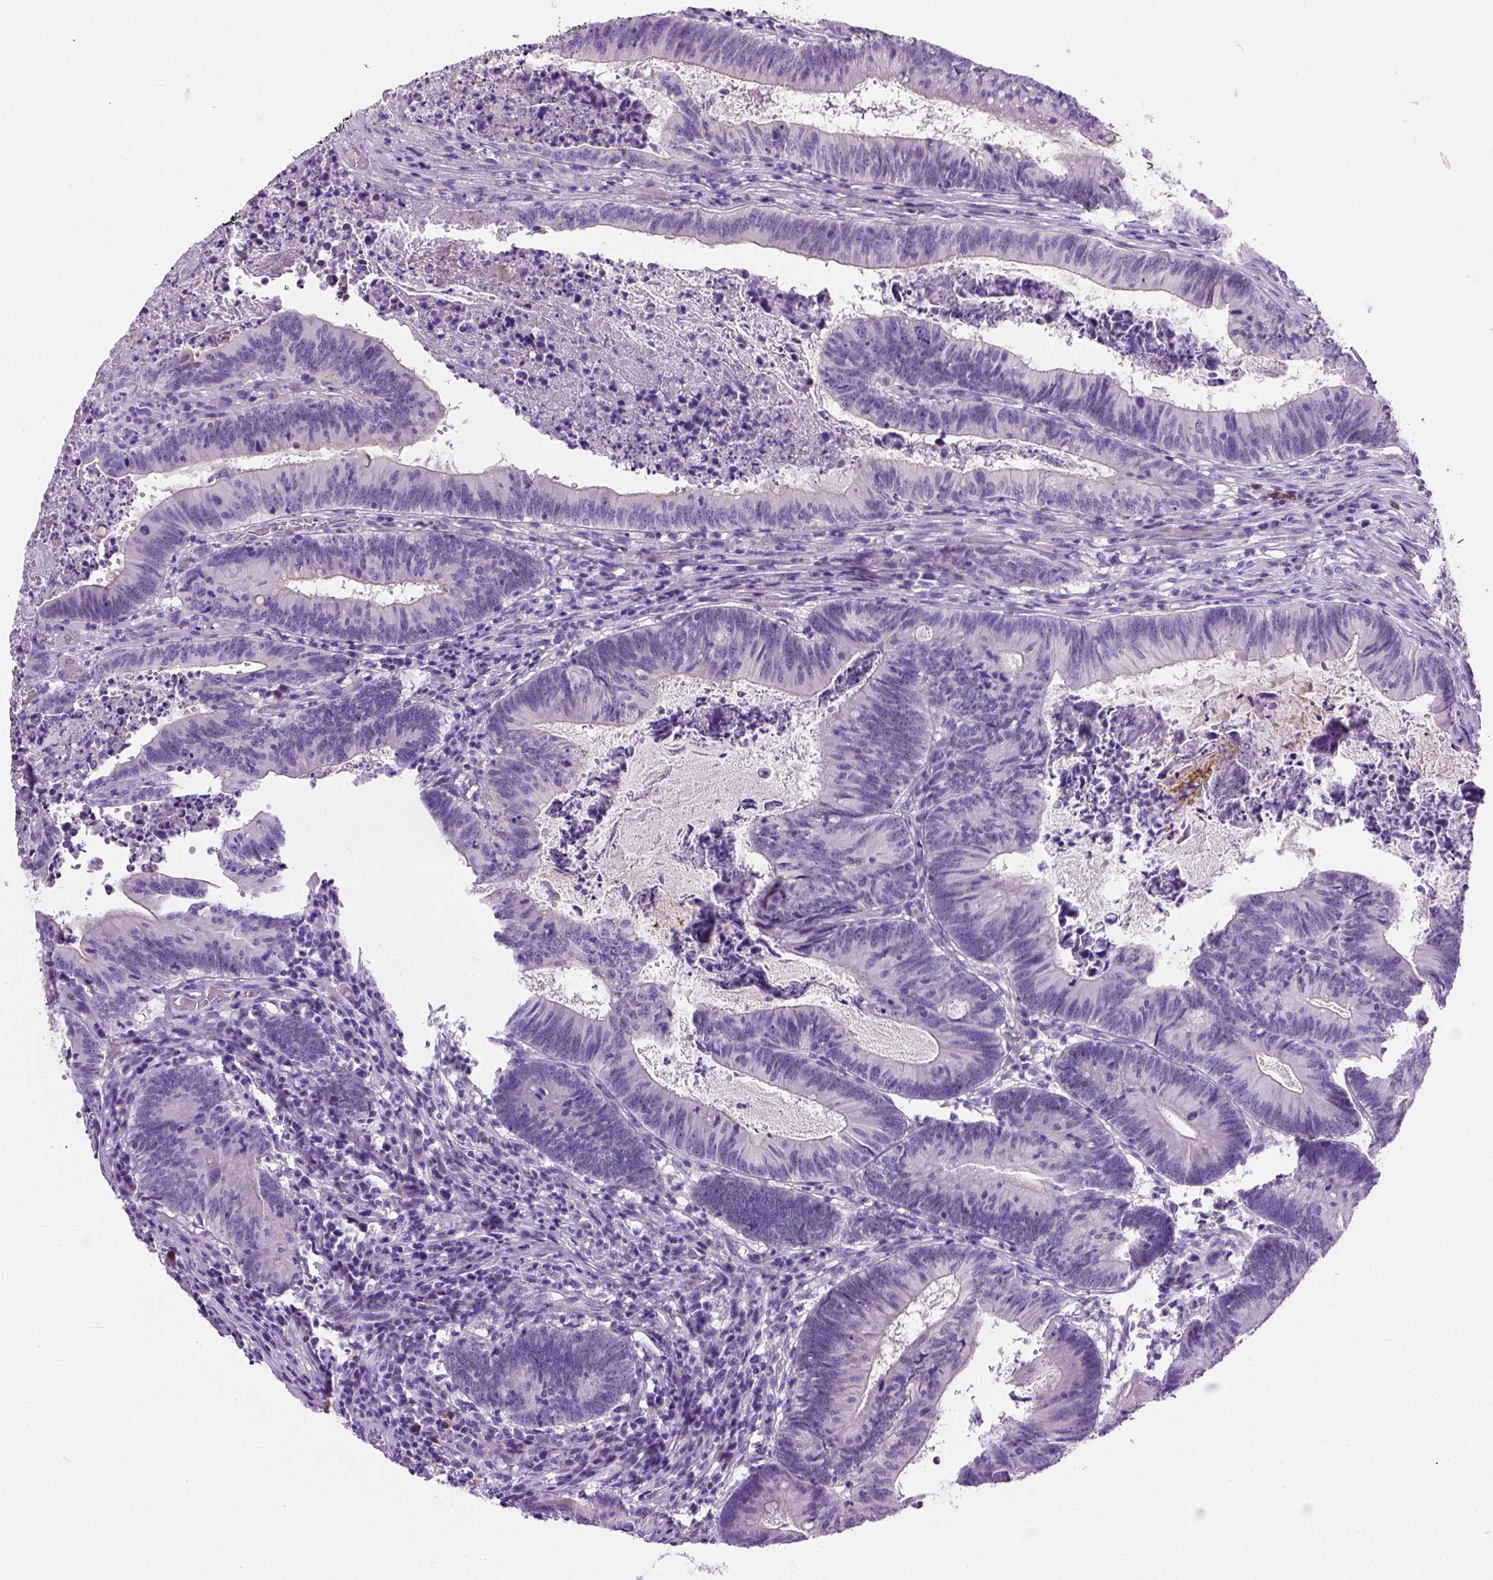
{"staining": {"intensity": "negative", "quantity": "none", "location": "none"}, "tissue": "colorectal cancer", "cell_type": "Tumor cells", "image_type": "cancer", "snomed": [{"axis": "morphology", "description": "Adenocarcinoma, NOS"}, {"axis": "topography", "description": "Colon"}], "caption": "High power microscopy photomicrograph of an immunohistochemistry photomicrograph of colorectal cancer, revealing no significant staining in tumor cells.", "gene": "FAM184B", "patient": {"sex": "female", "age": 70}}